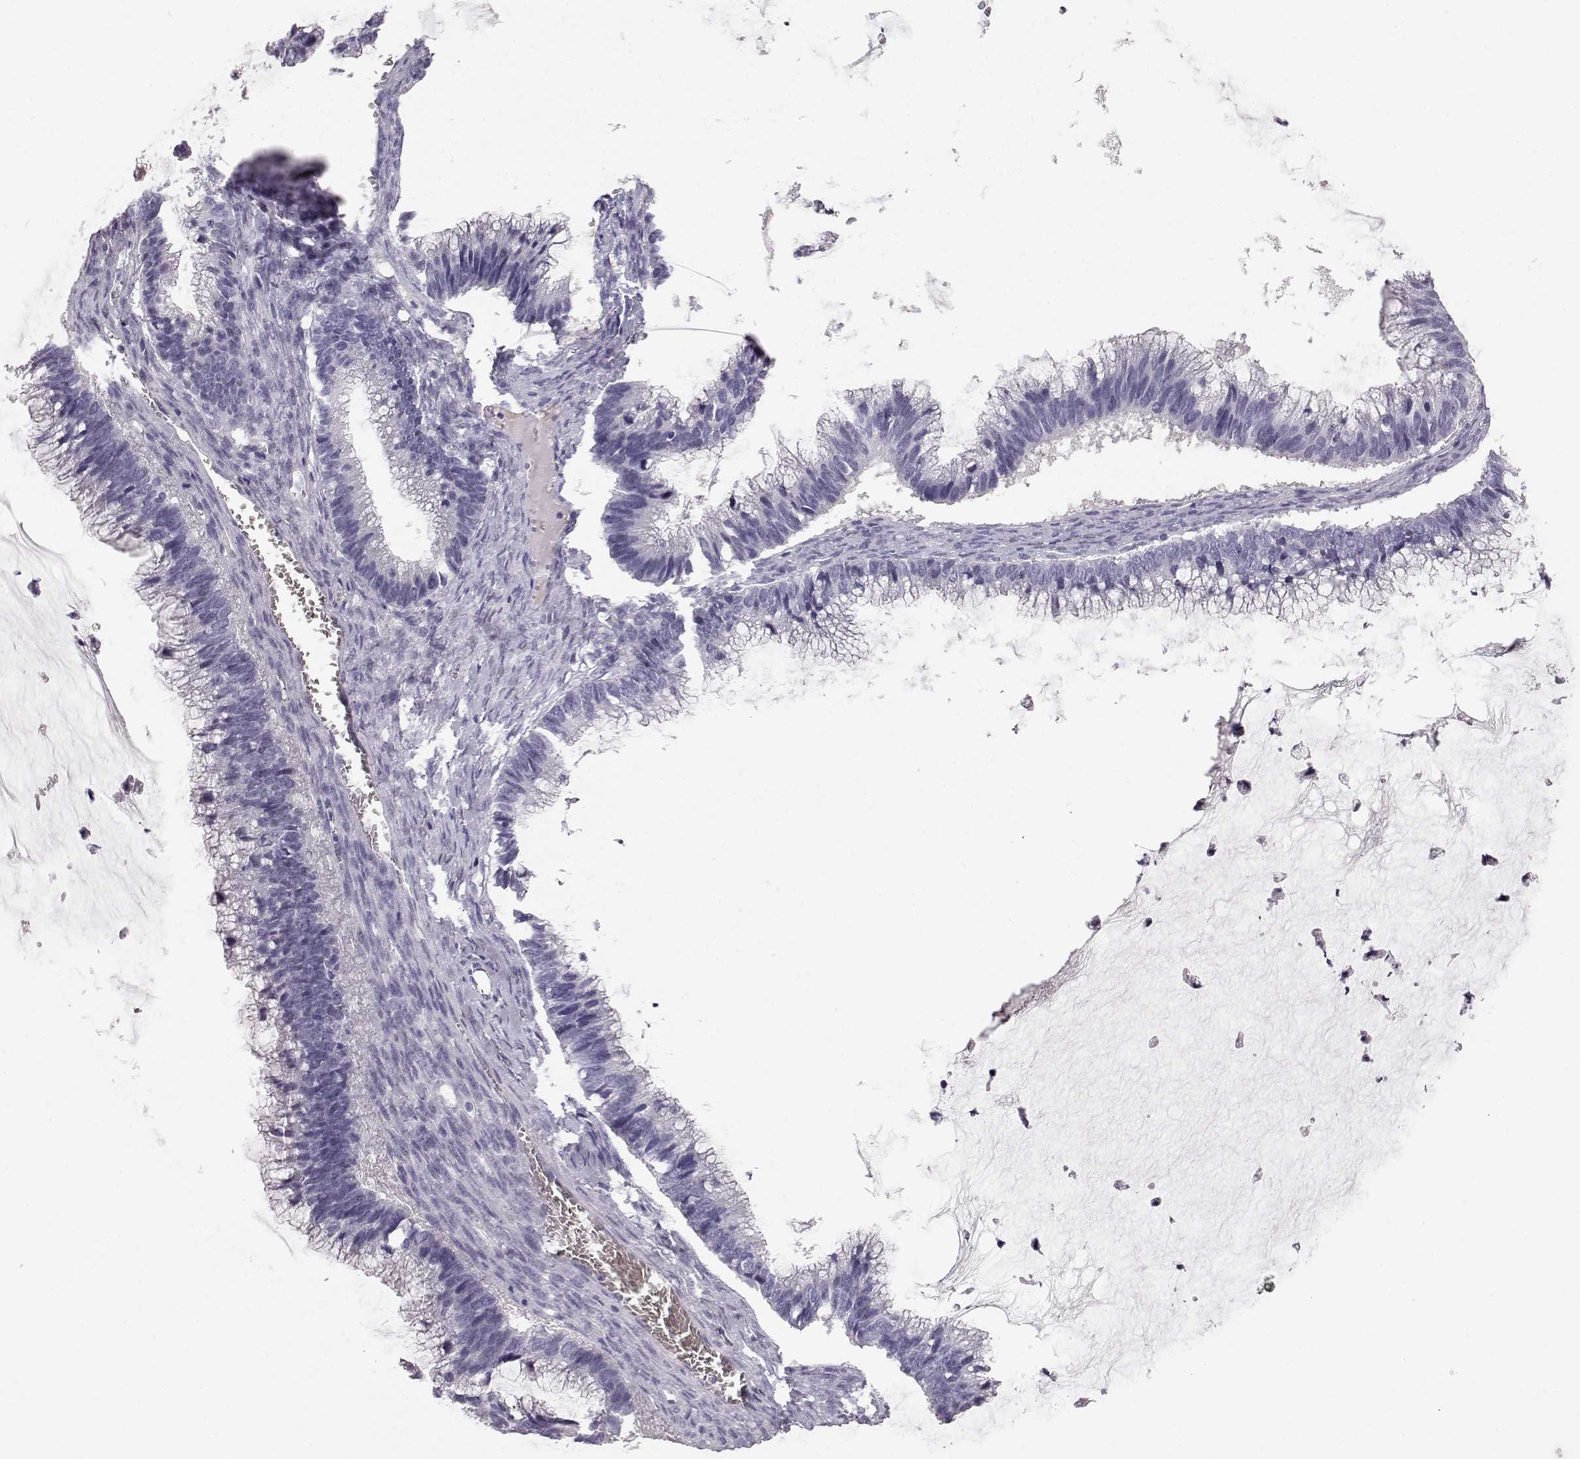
{"staining": {"intensity": "negative", "quantity": "none", "location": "none"}, "tissue": "ovarian cancer", "cell_type": "Tumor cells", "image_type": "cancer", "snomed": [{"axis": "morphology", "description": "Cystadenocarcinoma, mucinous, NOS"}, {"axis": "topography", "description": "Ovary"}], "caption": "Tumor cells show no significant staining in ovarian cancer (mucinous cystadenocarcinoma).", "gene": "KRTAP16-1", "patient": {"sex": "female", "age": 38}}